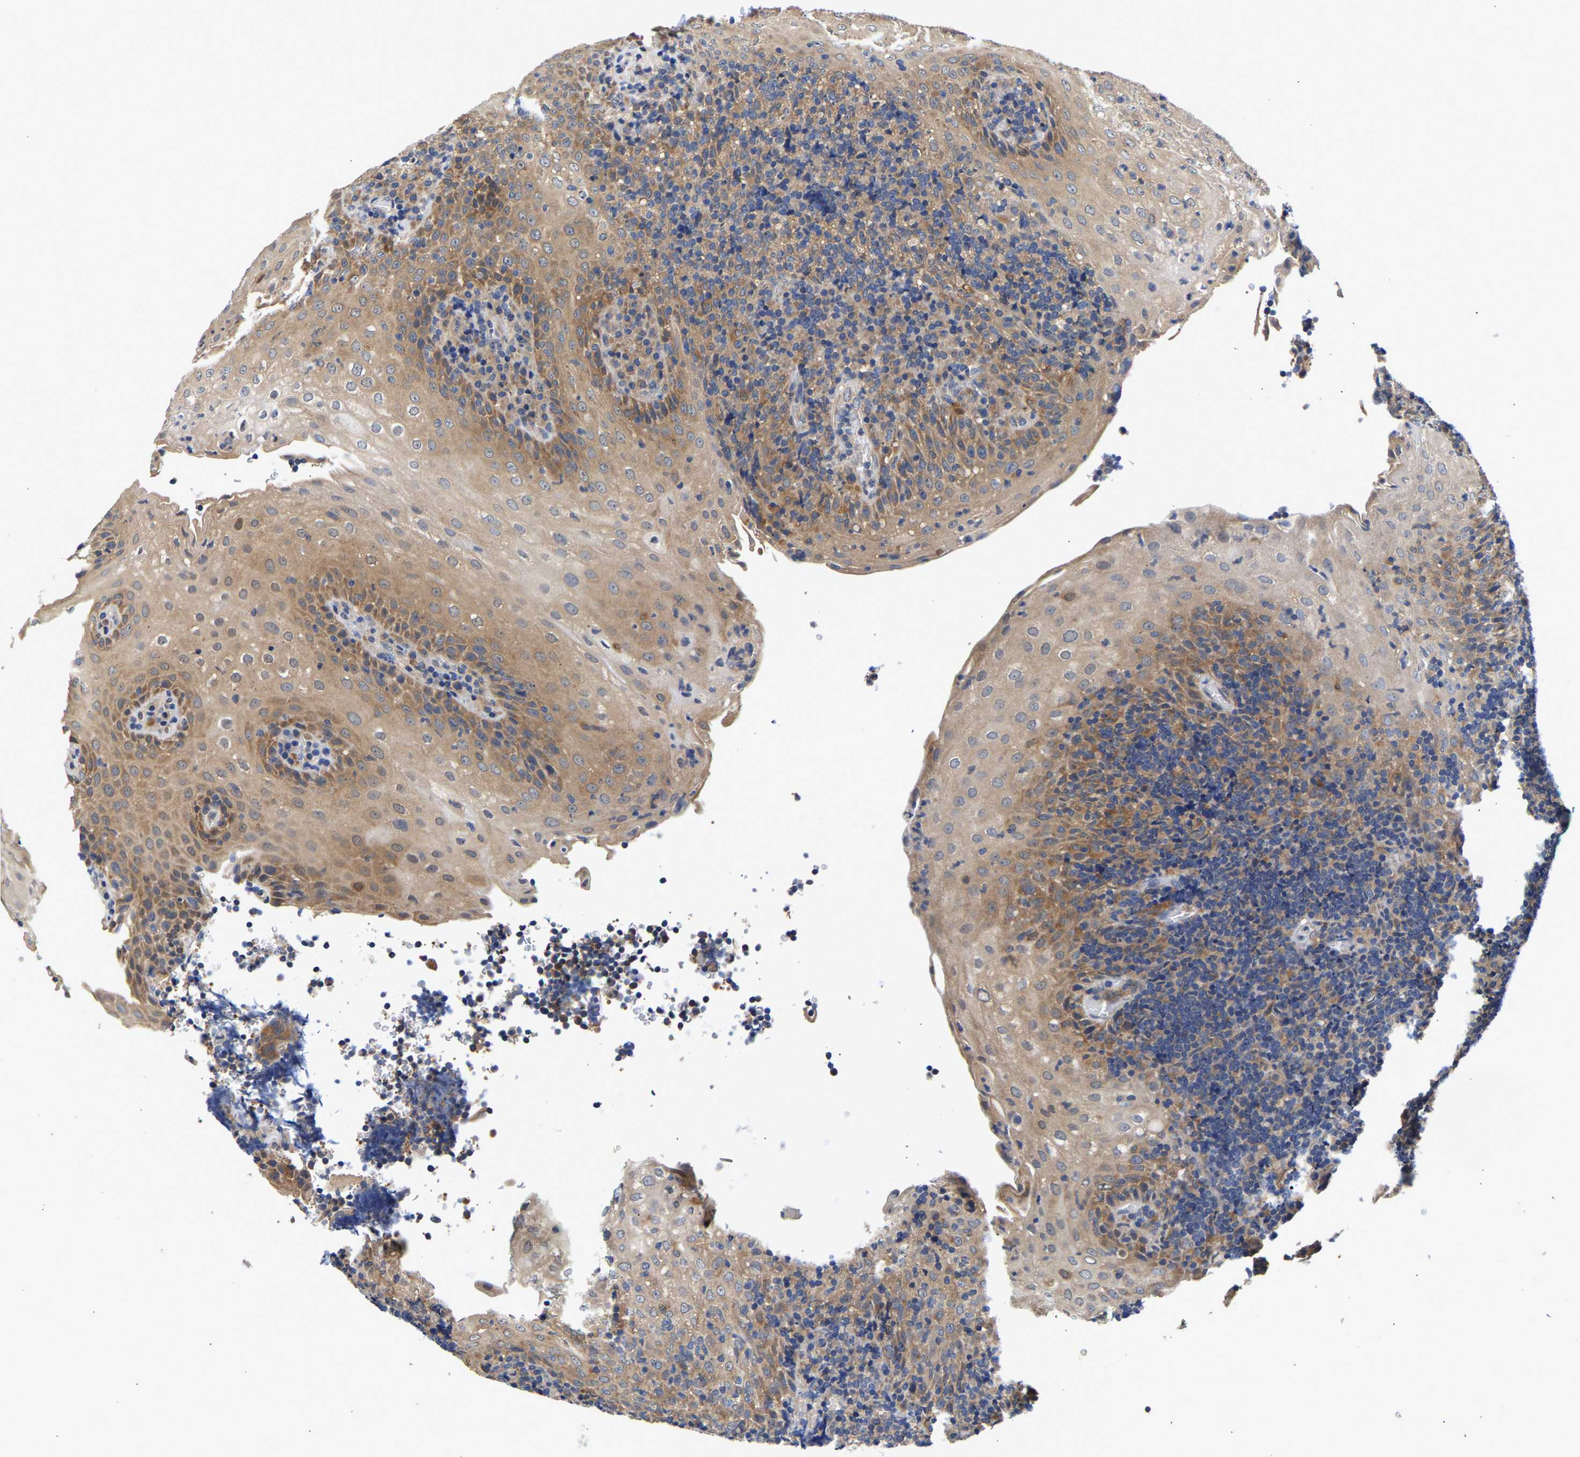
{"staining": {"intensity": "negative", "quantity": "none", "location": "none"}, "tissue": "tonsil", "cell_type": "Germinal center cells", "image_type": "normal", "snomed": [{"axis": "morphology", "description": "Normal tissue, NOS"}, {"axis": "topography", "description": "Tonsil"}], "caption": "IHC micrograph of unremarkable tonsil: tonsil stained with DAB exhibits no significant protein staining in germinal center cells.", "gene": "CCDC6", "patient": {"sex": "male", "age": 37}}